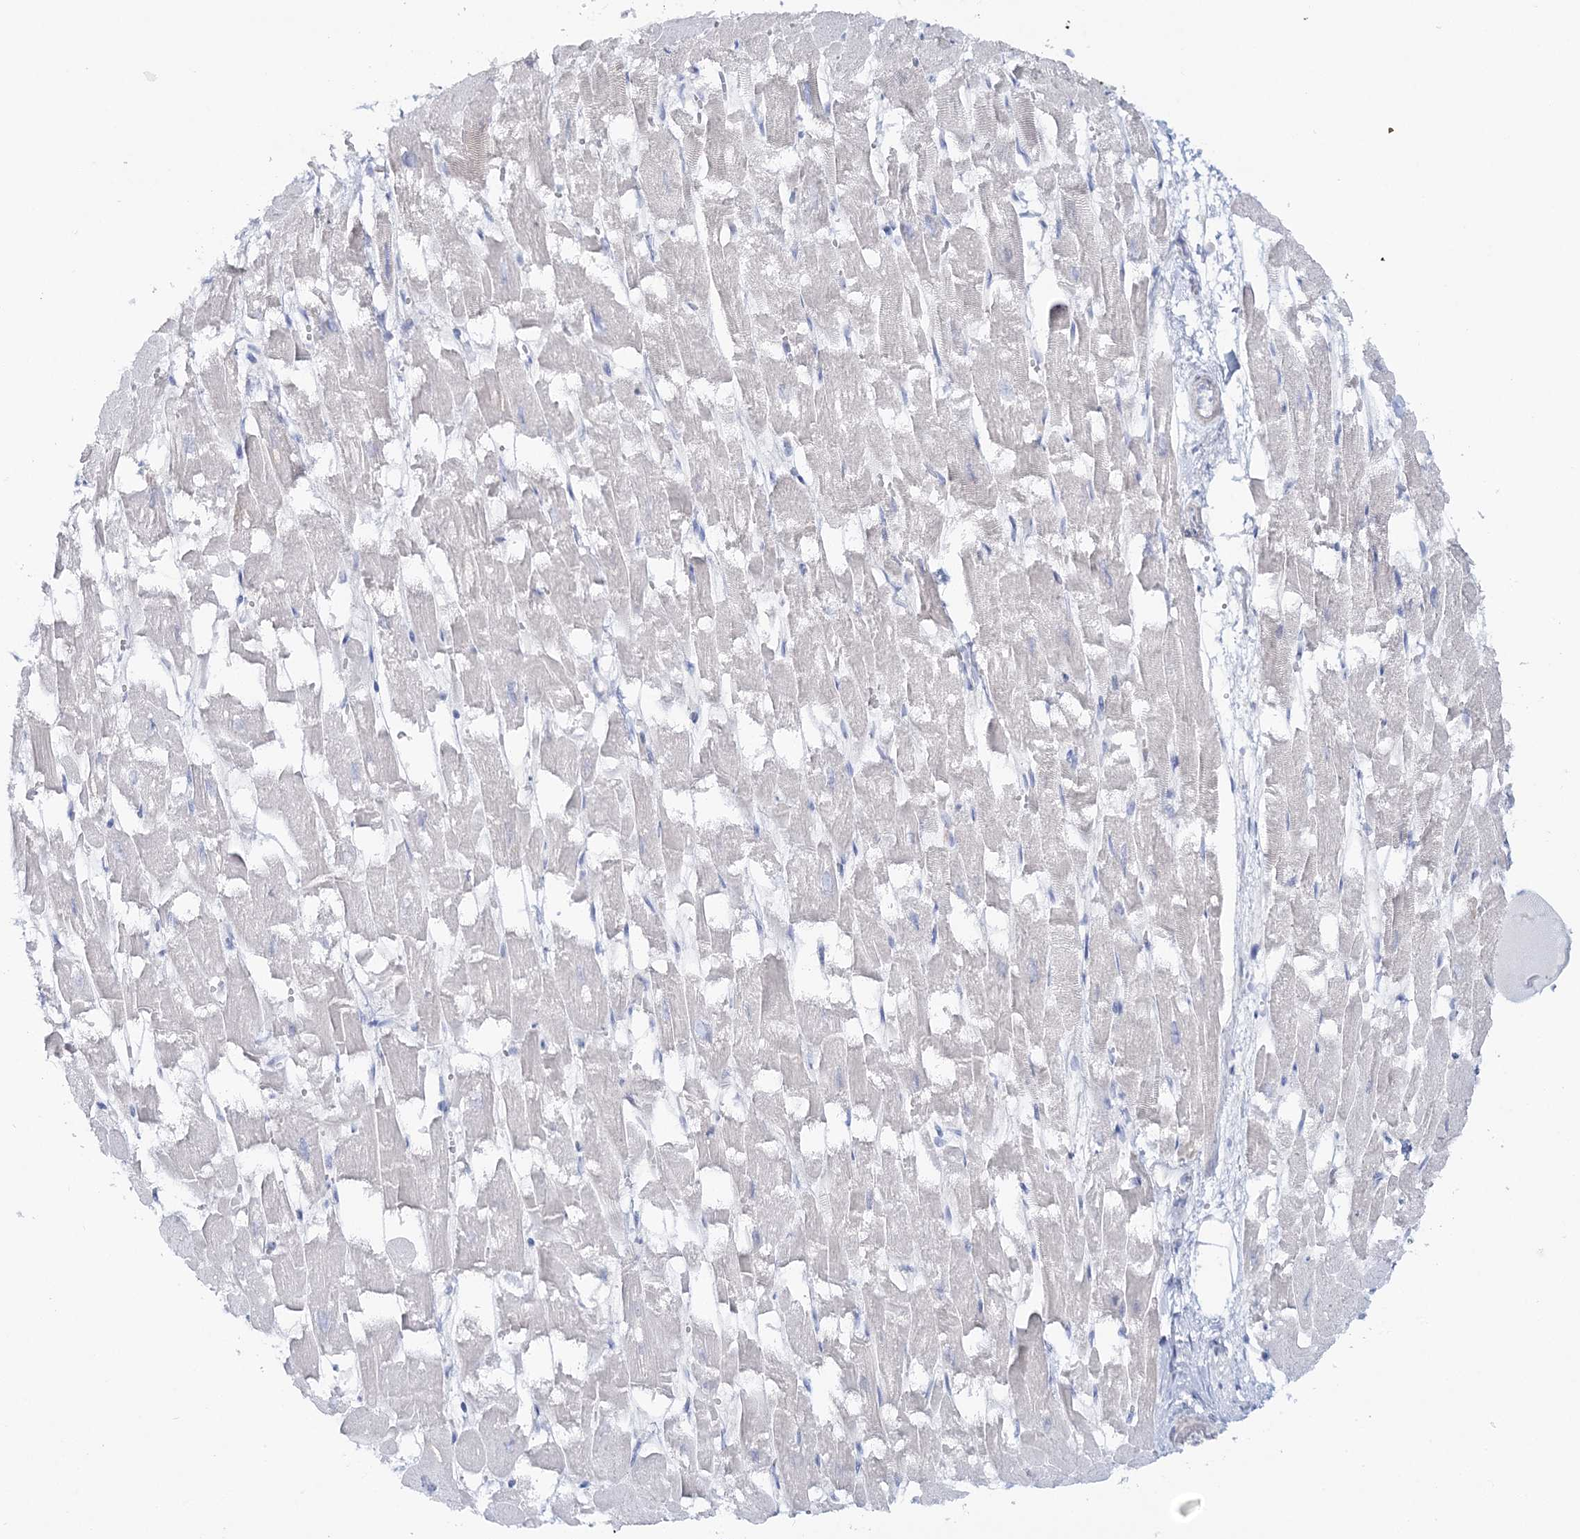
{"staining": {"intensity": "negative", "quantity": "none", "location": "none"}, "tissue": "heart muscle", "cell_type": "Cardiomyocytes", "image_type": "normal", "snomed": [{"axis": "morphology", "description": "Normal tissue, NOS"}, {"axis": "topography", "description": "Heart"}], "caption": "An image of heart muscle stained for a protein exhibits no brown staining in cardiomyocytes.", "gene": "WDSUB1", "patient": {"sex": "male", "age": 54}}